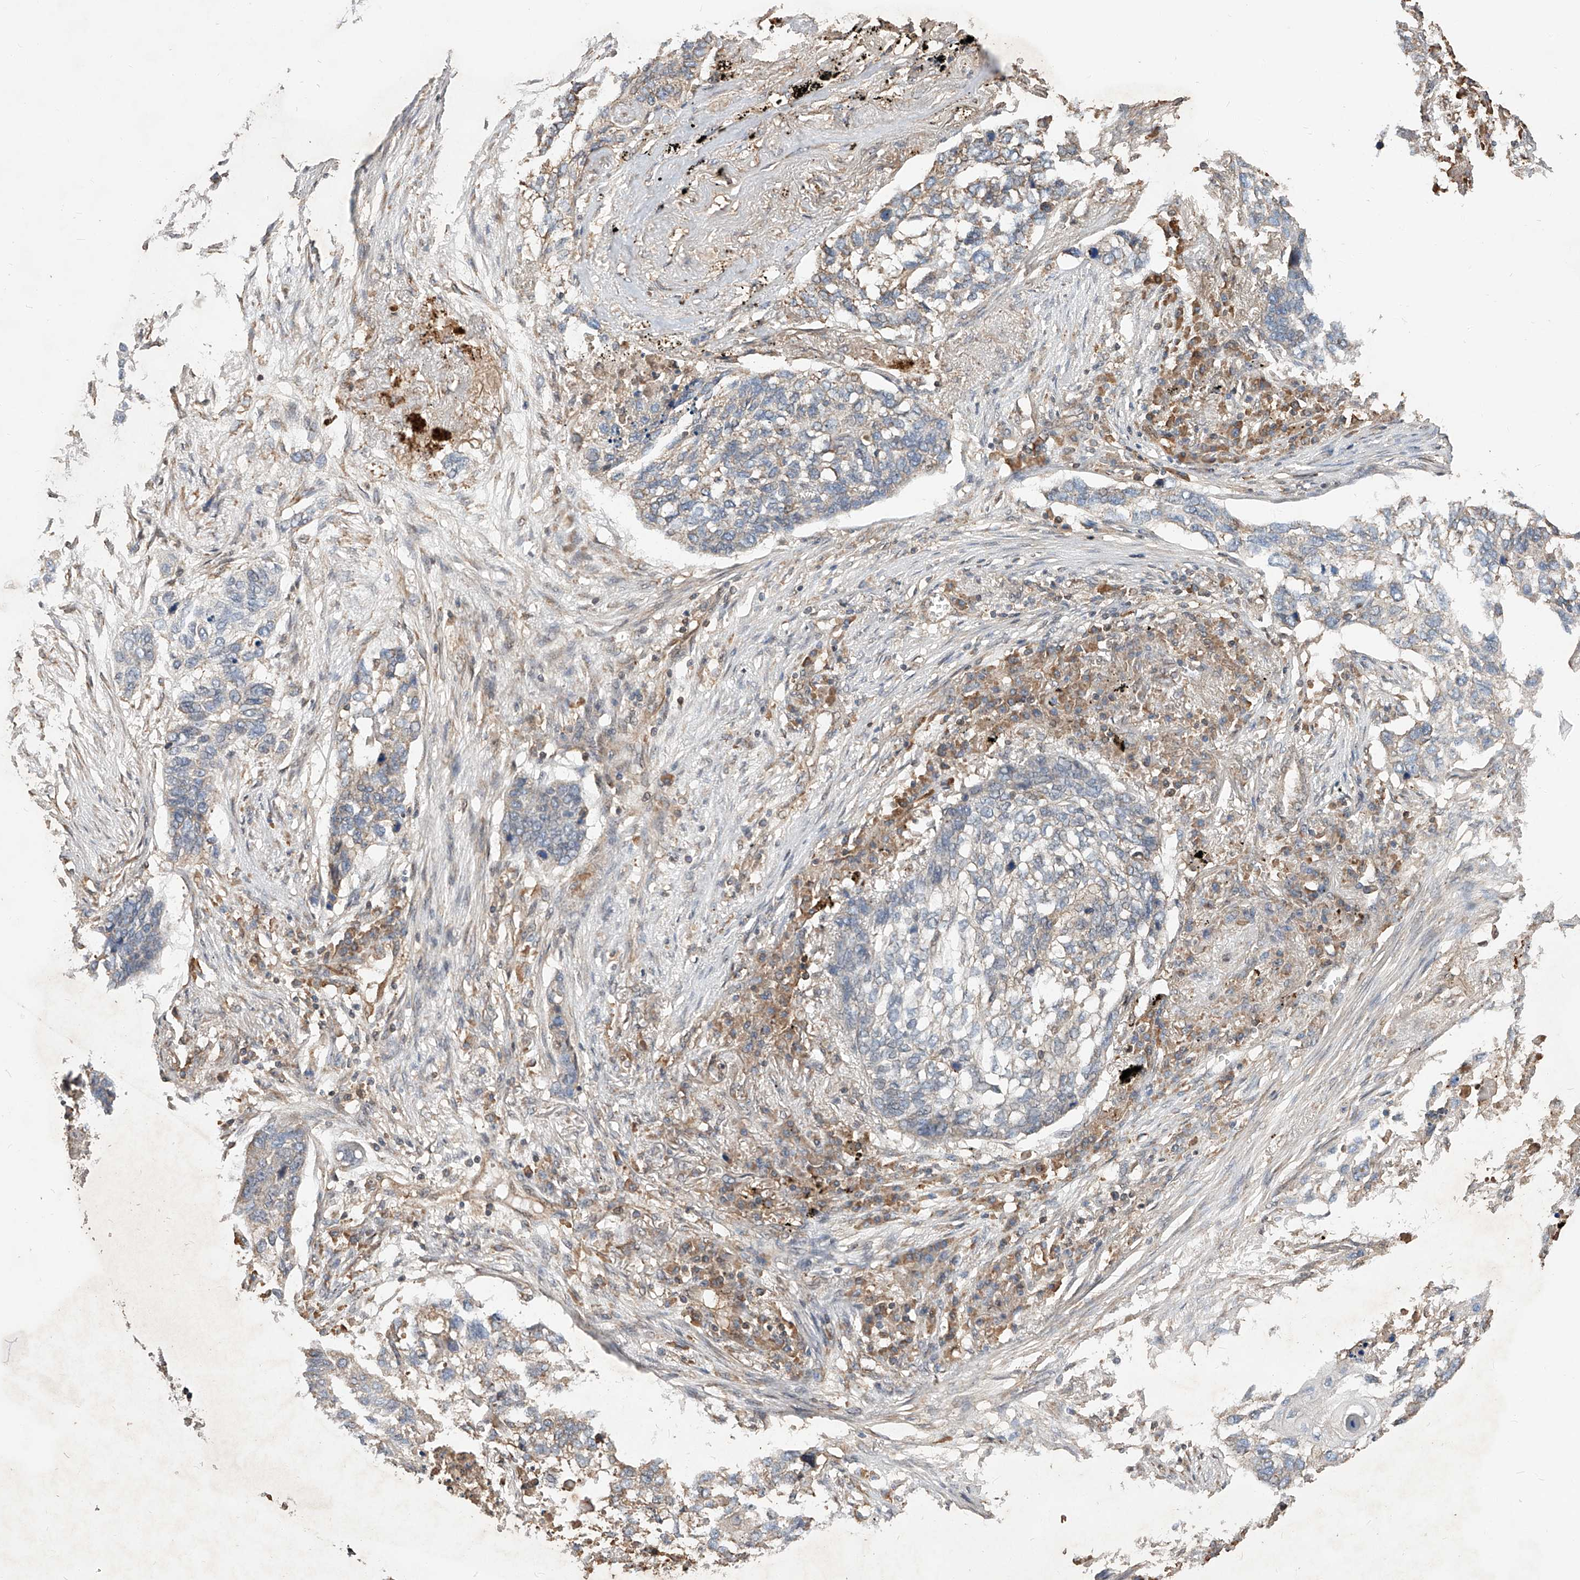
{"staining": {"intensity": "weak", "quantity": "<25%", "location": "cytoplasmic/membranous"}, "tissue": "lung cancer", "cell_type": "Tumor cells", "image_type": "cancer", "snomed": [{"axis": "morphology", "description": "Squamous cell carcinoma, NOS"}, {"axis": "topography", "description": "Lung"}], "caption": "Tumor cells are negative for brown protein staining in squamous cell carcinoma (lung).", "gene": "RILPL2", "patient": {"sex": "female", "age": 63}}